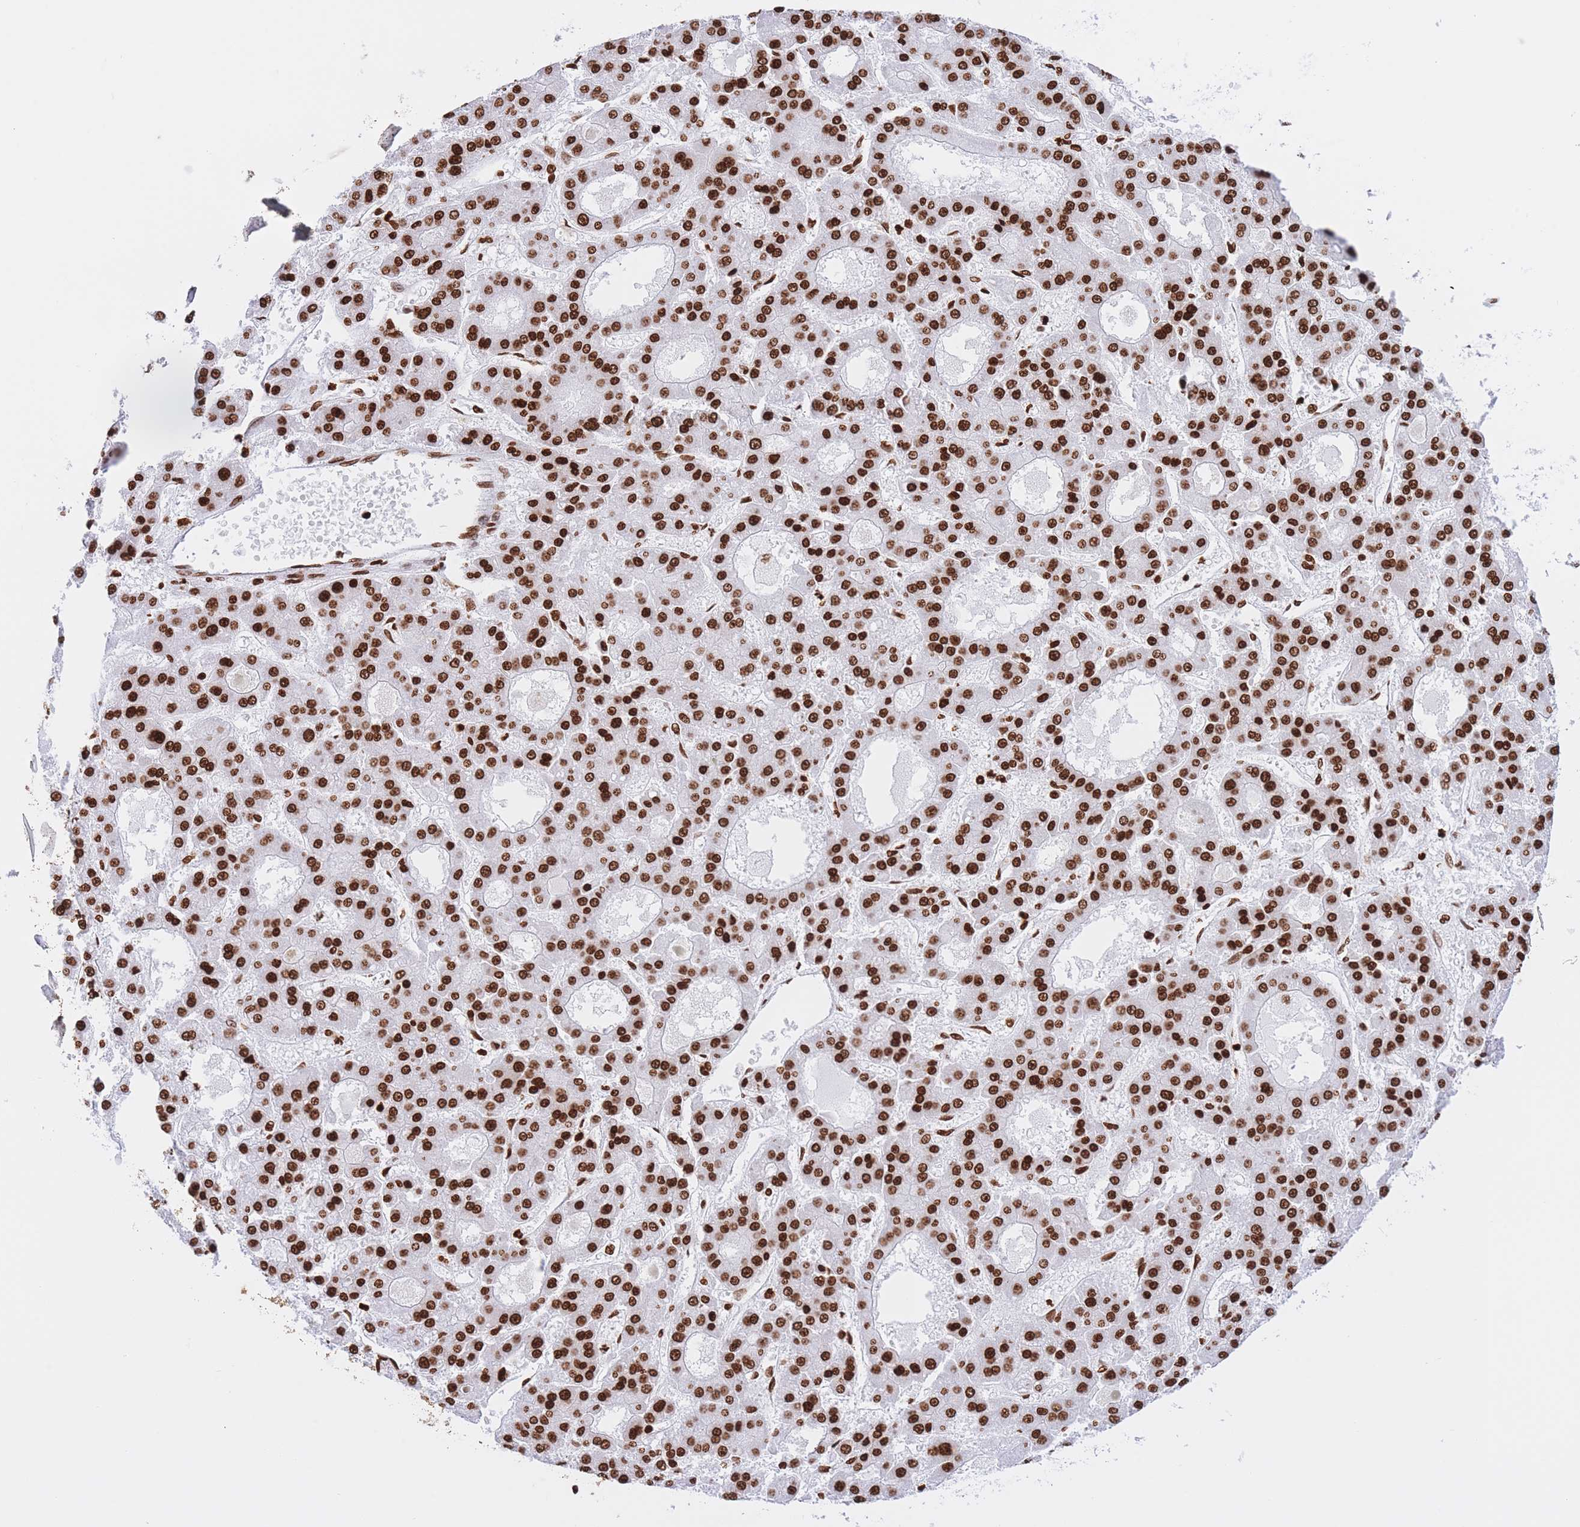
{"staining": {"intensity": "strong", "quantity": ">75%", "location": "nuclear"}, "tissue": "liver cancer", "cell_type": "Tumor cells", "image_type": "cancer", "snomed": [{"axis": "morphology", "description": "Carcinoma, Hepatocellular, NOS"}, {"axis": "topography", "description": "Liver"}], "caption": "Liver cancer tissue displays strong nuclear positivity in approximately >75% of tumor cells", "gene": "H2BC11", "patient": {"sex": "male", "age": 70}}